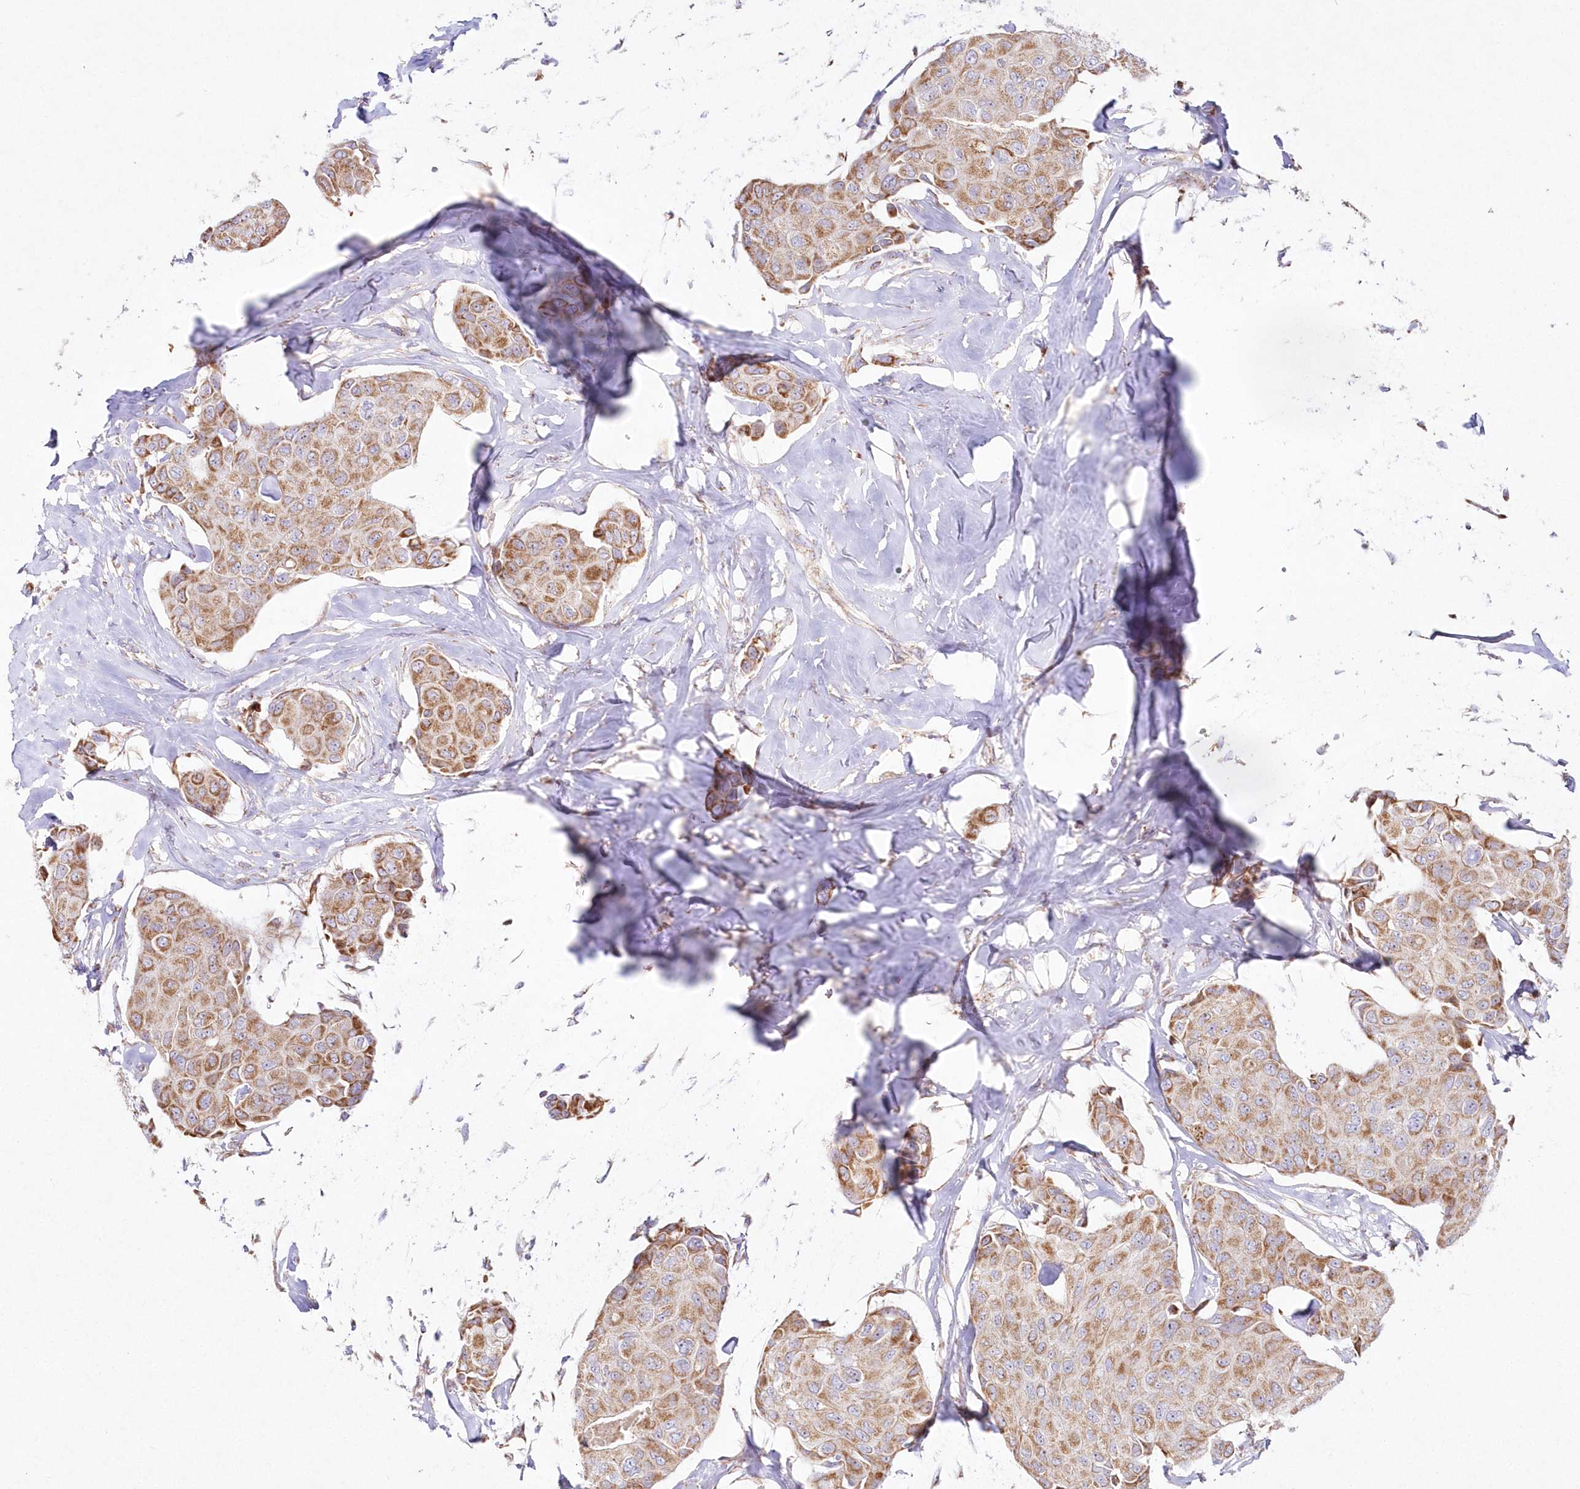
{"staining": {"intensity": "moderate", "quantity": ">75%", "location": "cytoplasmic/membranous"}, "tissue": "breast cancer", "cell_type": "Tumor cells", "image_type": "cancer", "snomed": [{"axis": "morphology", "description": "Duct carcinoma"}, {"axis": "topography", "description": "Breast"}], "caption": "Breast cancer (infiltrating ductal carcinoma) stained with immunohistochemistry (IHC) exhibits moderate cytoplasmic/membranous staining in approximately >75% of tumor cells.", "gene": "DNA2", "patient": {"sex": "female", "age": 80}}